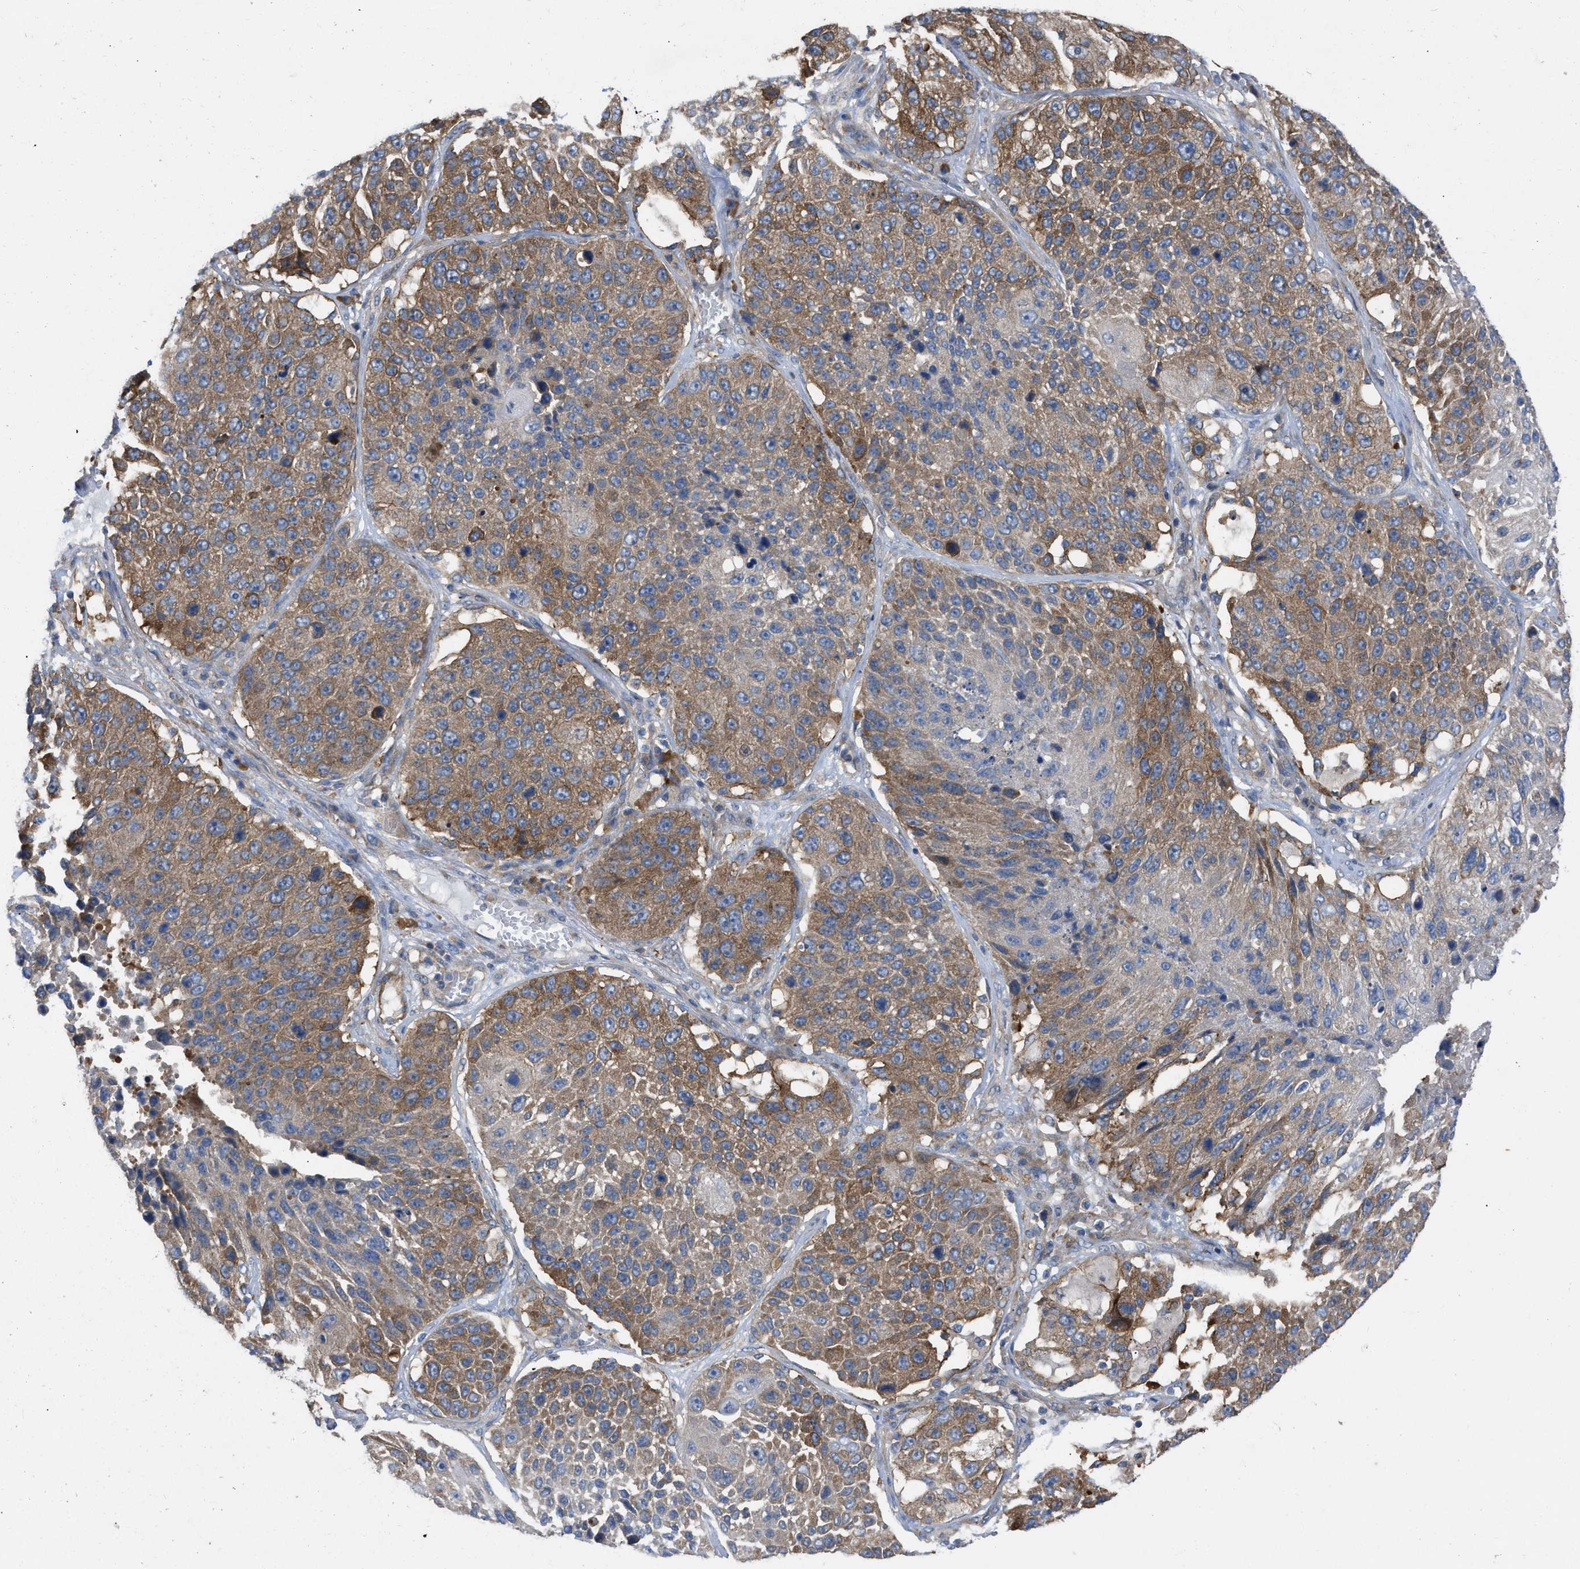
{"staining": {"intensity": "moderate", "quantity": "25%-75%", "location": "cytoplasmic/membranous"}, "tissue": "lung cancer", "cell_type": "Tumor cells", "image_type": "cancer", "snomed": [{"axis": "morphology", "description": "Squamous cell carcinoma, NOS"}, {"axis": "topography", "description": "Lung"}], "caption": "The immunohistochemical stain shows moderate cytoplasmic/membranous expression in tumor cells of lung cancer tissue.", "gene": "TMEM131", "patient": {"sex": "male", "age": 61}}